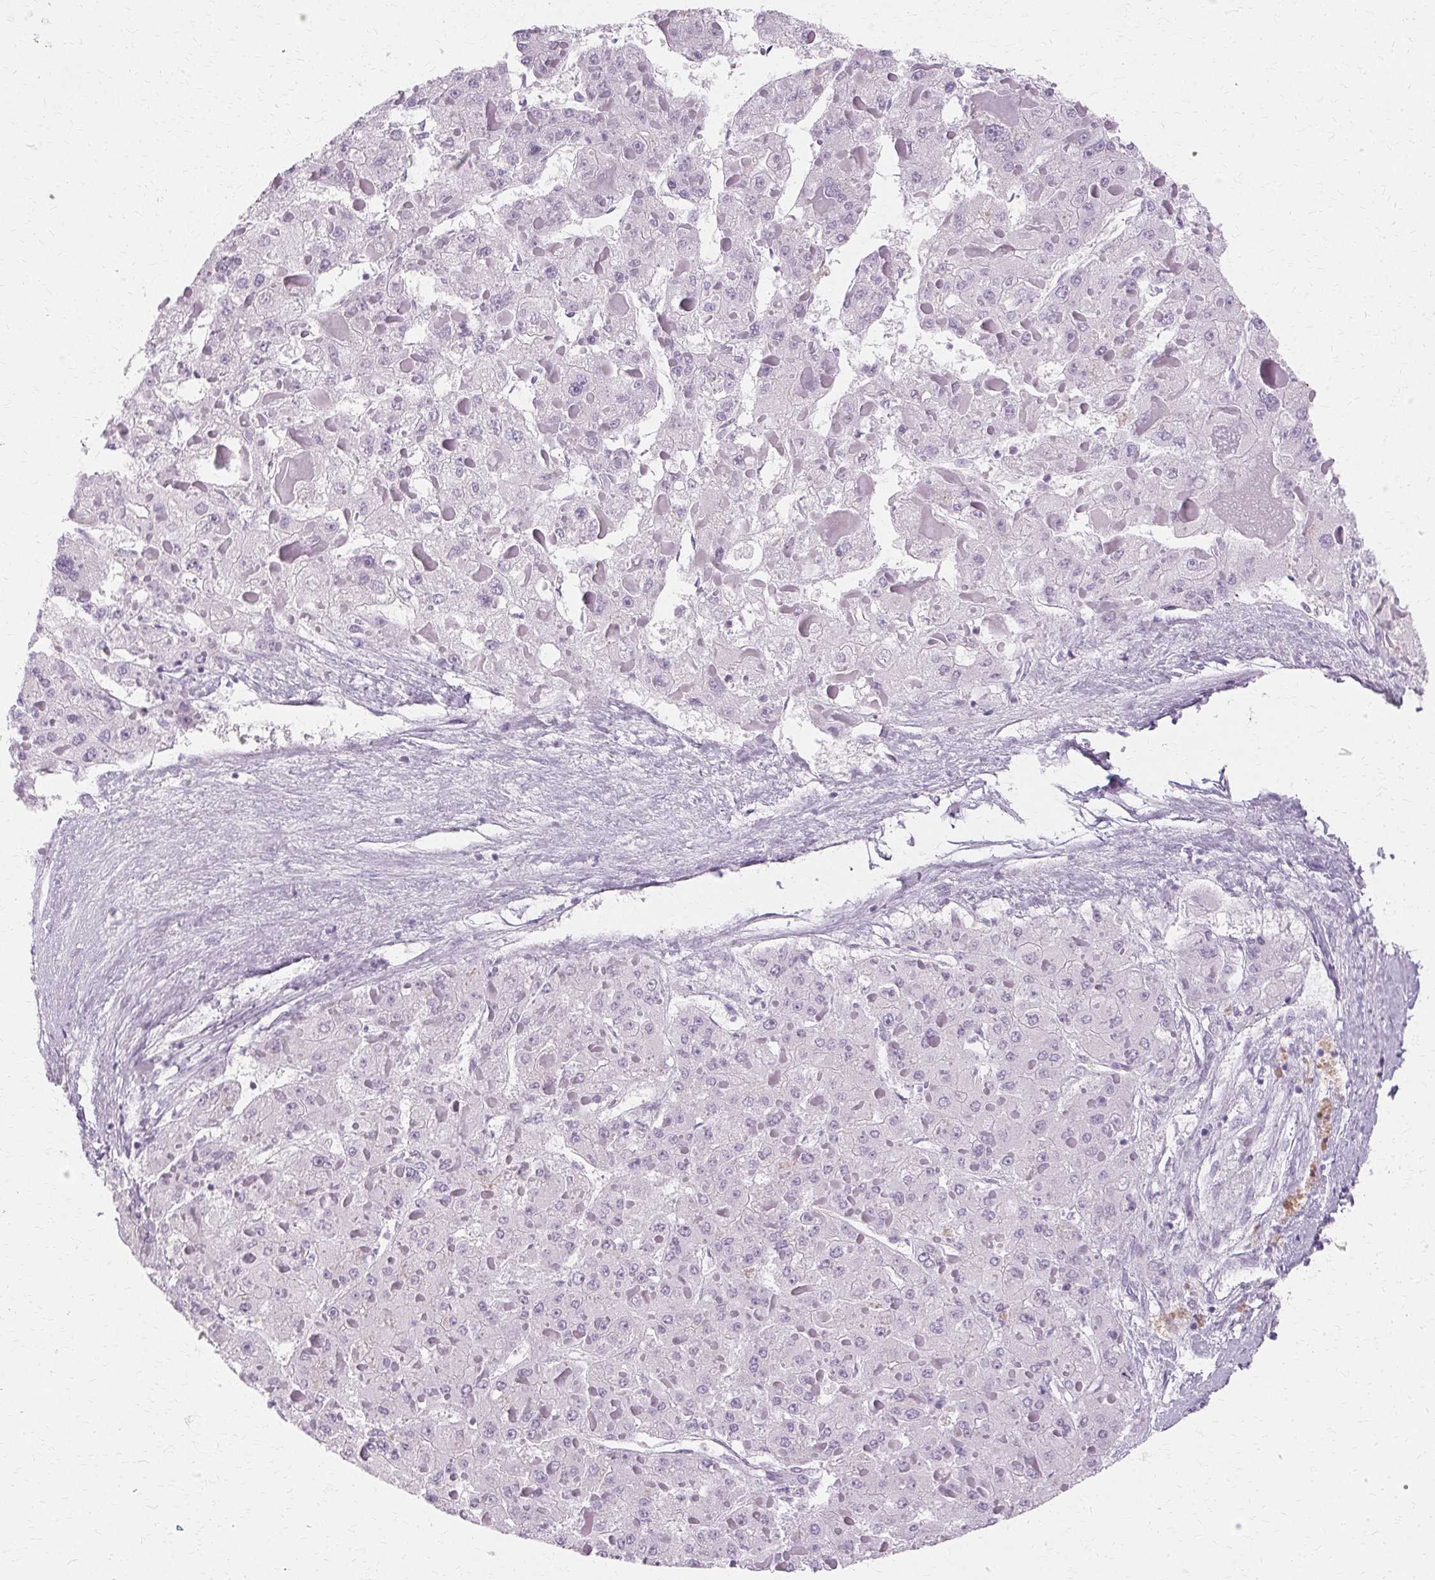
{"staining": {"intensity": "negative", "quantity": "none", "location": "none"}, "tissue": "liver cancer", "cell_type": "Tumor cells", "image_type": "cancer", "snomed": [{"axis": "morphology", "description": "Carcinoma, Hepatocellular, NOS"}, {"axis": "topography", "description": "Liver"}], "caption": "This is a histopathology image of immunohistochemistry (IHC) staining of hepatocellular carcinoma (liver), which shows no positivity in tumor cells.", "gene": "KRT6C", "patient": {"sex": "female", "age": 73}}